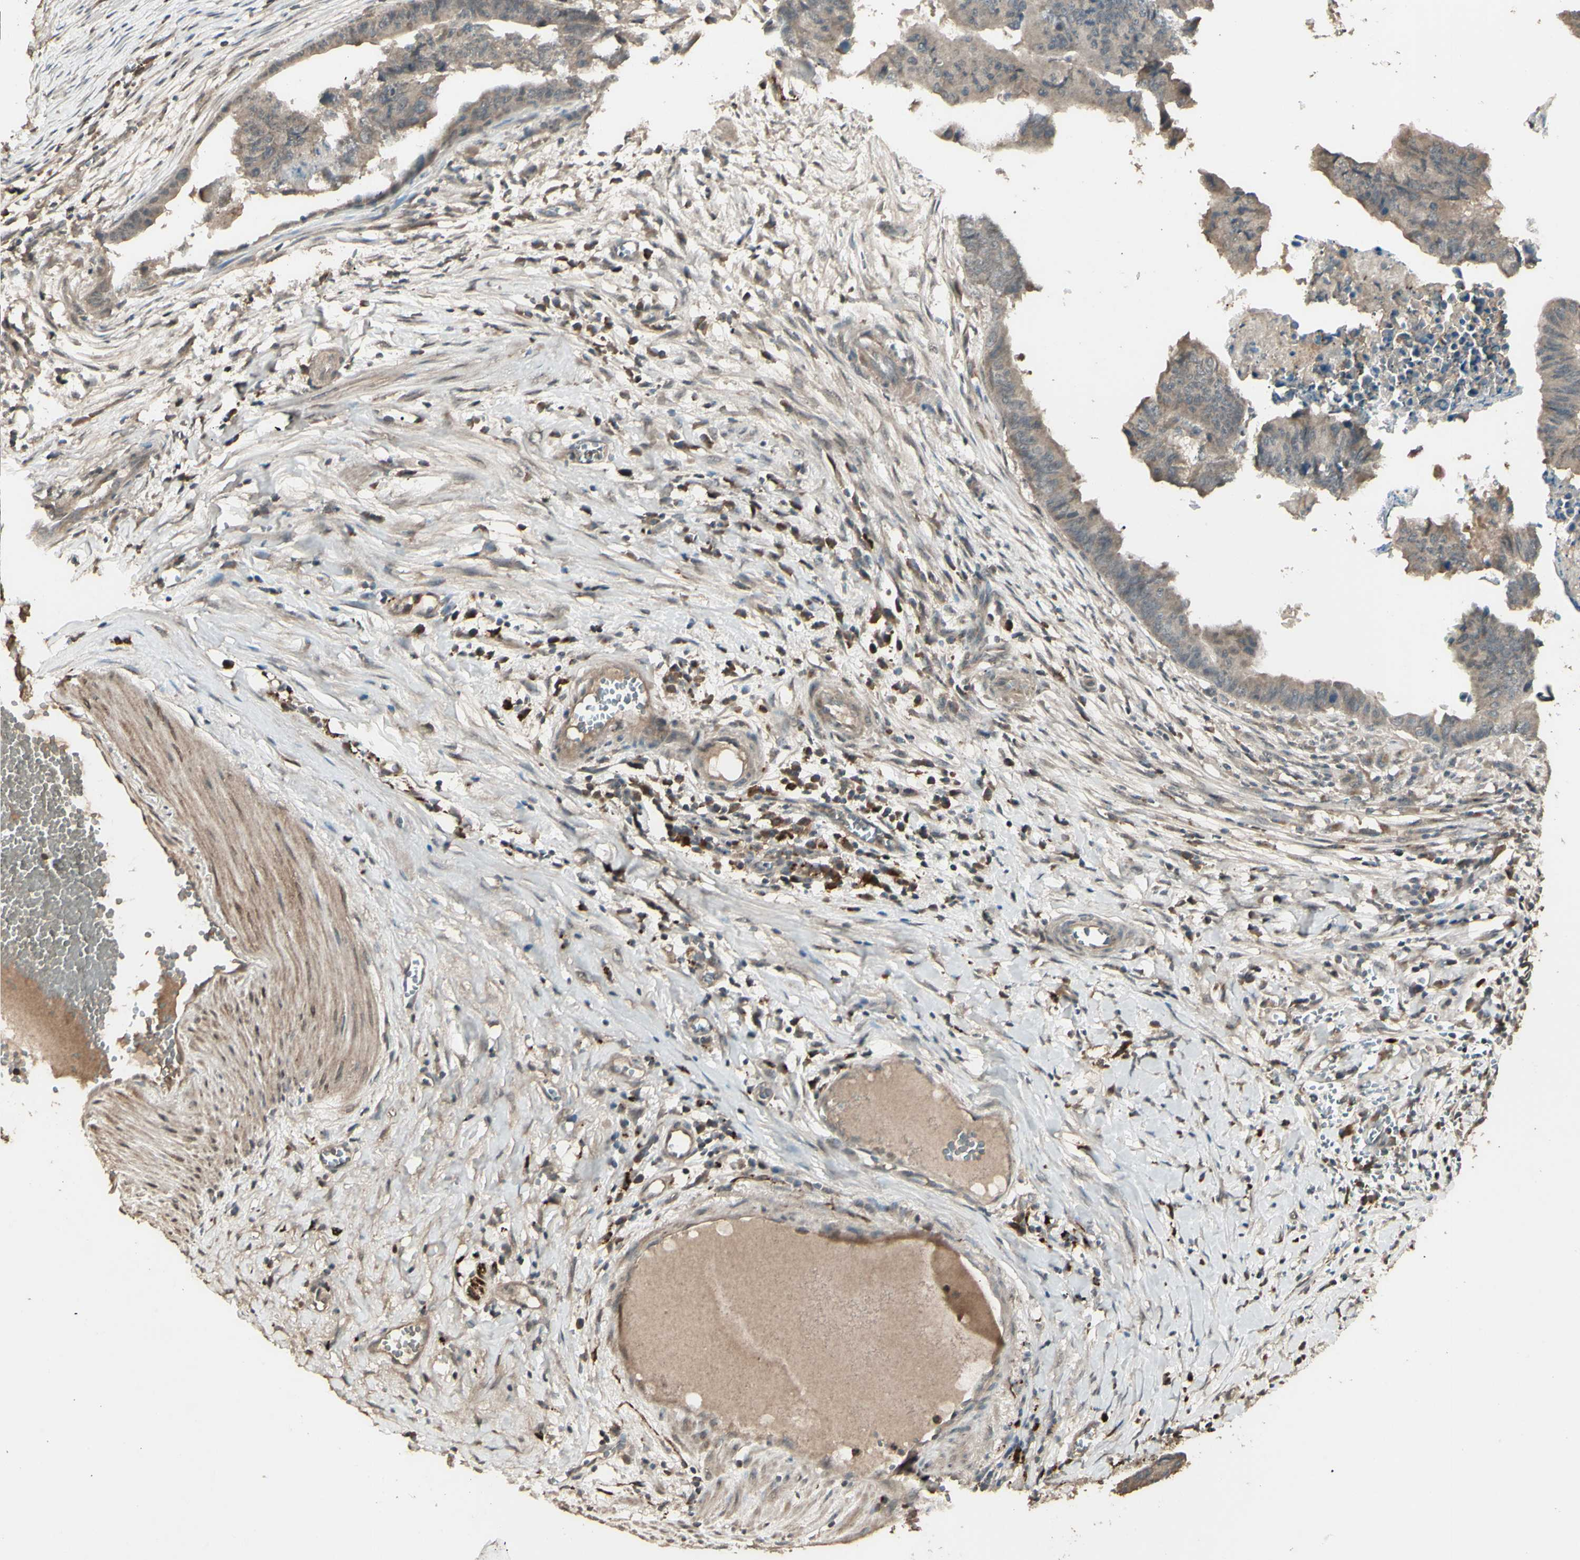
{"staining": {"intensity": "weak", "quantity": ">75%", "location": "cytoplasmic/membranous"}, "tissue": "stomach cancer", "cell_type": "Tumor cells", "image_type": "cancer", "snomed": [{"axis": "morphology", "description": "Adenocarcinoma, NOS"}, {"axis": "topography", "description": "Stomach, lower"}], "caption": "Tumor cells exhibit weak cytoplasmic/membranous staining in about >75% of cells in stomach cancer.", "gene": "GNAS", "patient": {"sex": "male", "age": 77}}